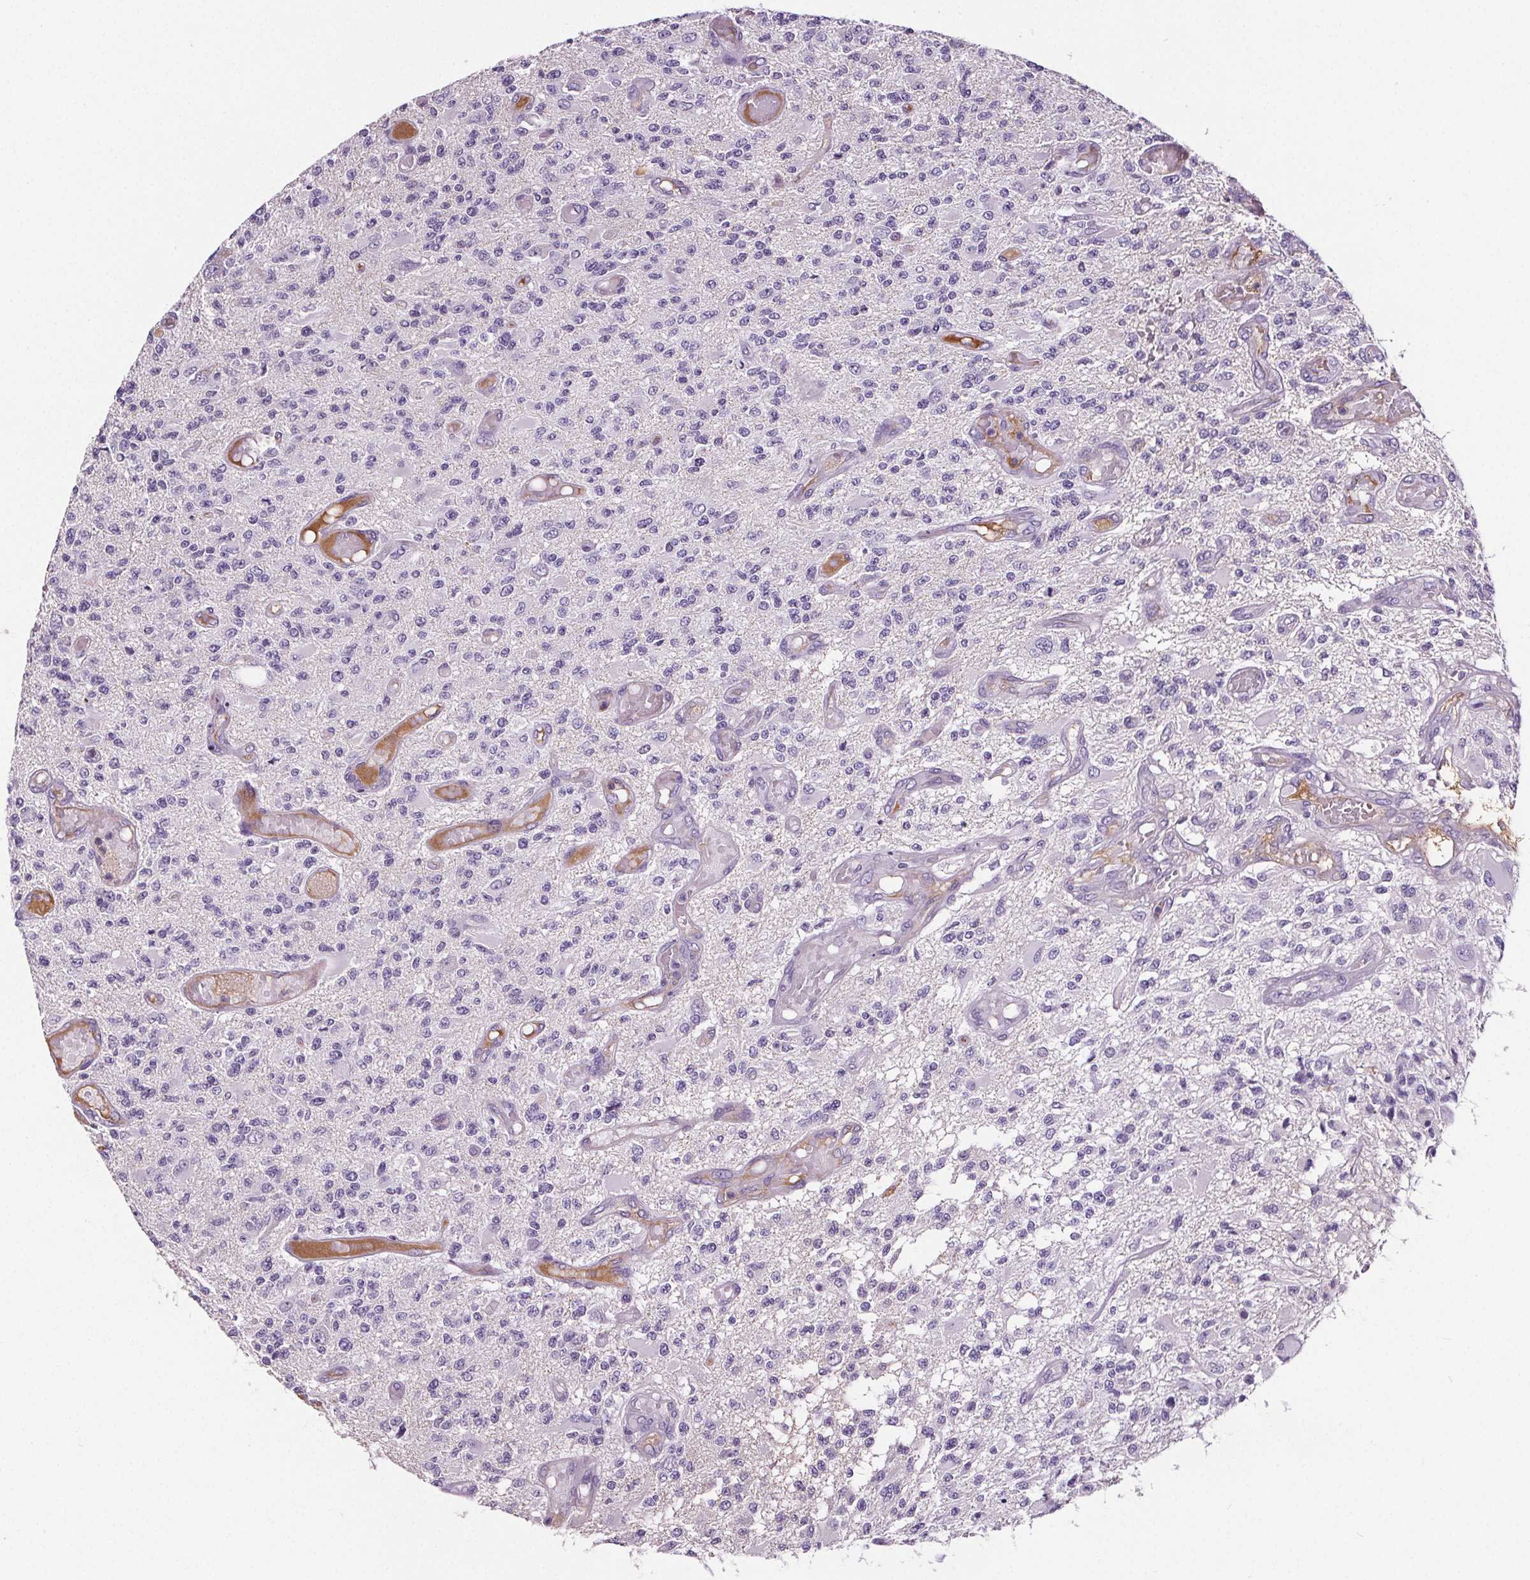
{"staining": {"intensity": "negative", "quantity": "none", "location": "none"}, "tissue": "glioma", "cell_type": "Tumor cells", "image_type": "cancer", "snomed": [{"axis": "morphology", "description": "Glioma, malignant, High grade"}, {"axis": "topography", "description": "Brain"}], "caption": "A histopathology image of malignant high-grade glioma stained for a protein shows no brown staining in tumor cells.", "gene": "CD5L", "patient": {"sex": "female", "age": 63}}